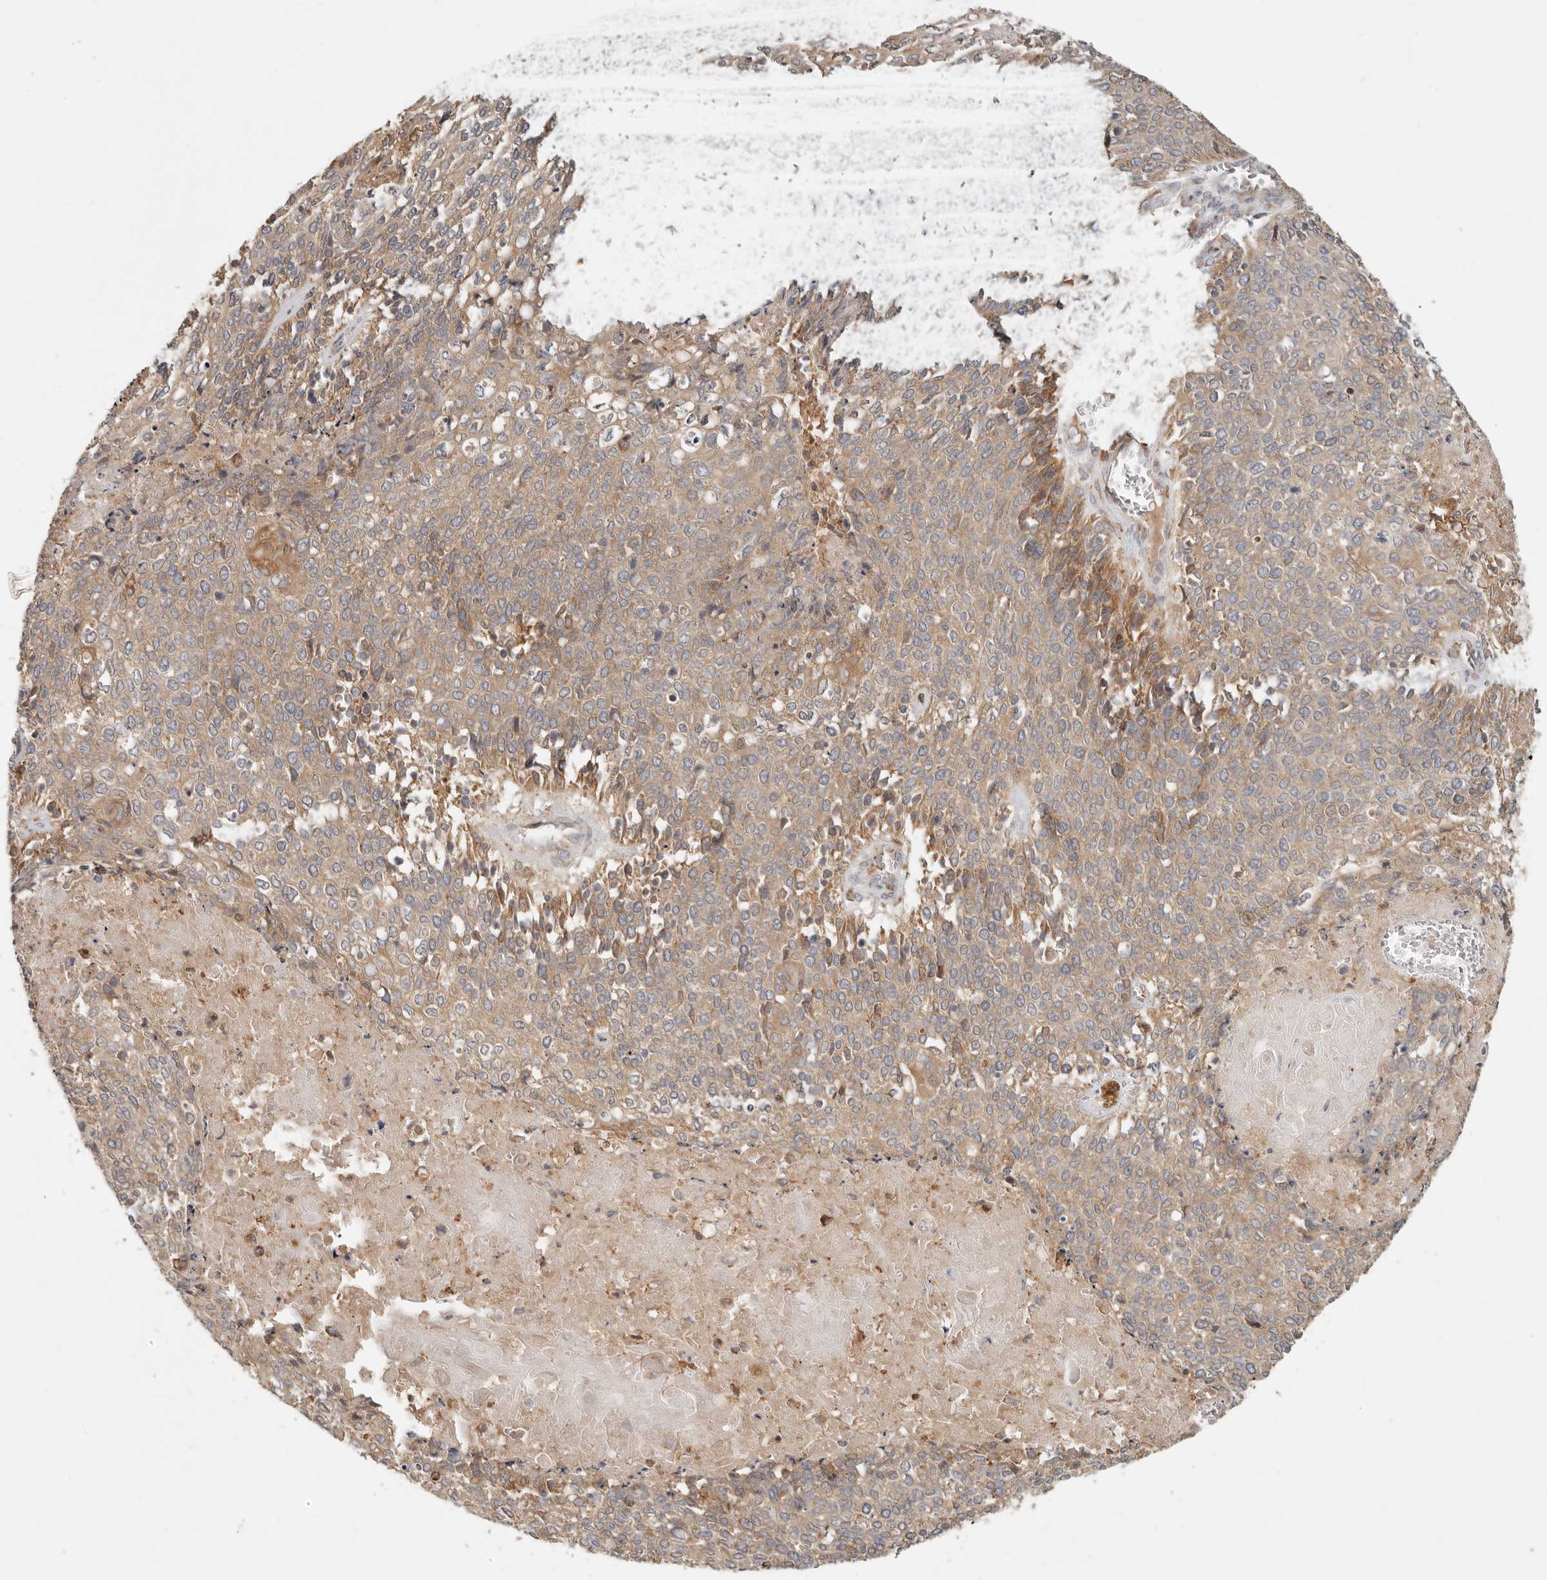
{"staining": {"intensity": "moderate", "quantity": ">75%", "location": "cytoplasmic/membranous"}, "tissue": "cervical cancer", "cell_type": "Tumor cells", "image_type": "cancer", "snomed": [{"axis": "morphology", "description": "Squamous cell carcinoma, NOS"}, {"axis": "topography", "description": "Cervix"}], "caption": "Tumor cells reveal medium levels of moderate cytoplasmic/membranous staining in about >75% of cells in cervical squamous cell carcinoma.", "gene": "ARHGEF10L", "patient": {"sex": "female", "age": 39}}